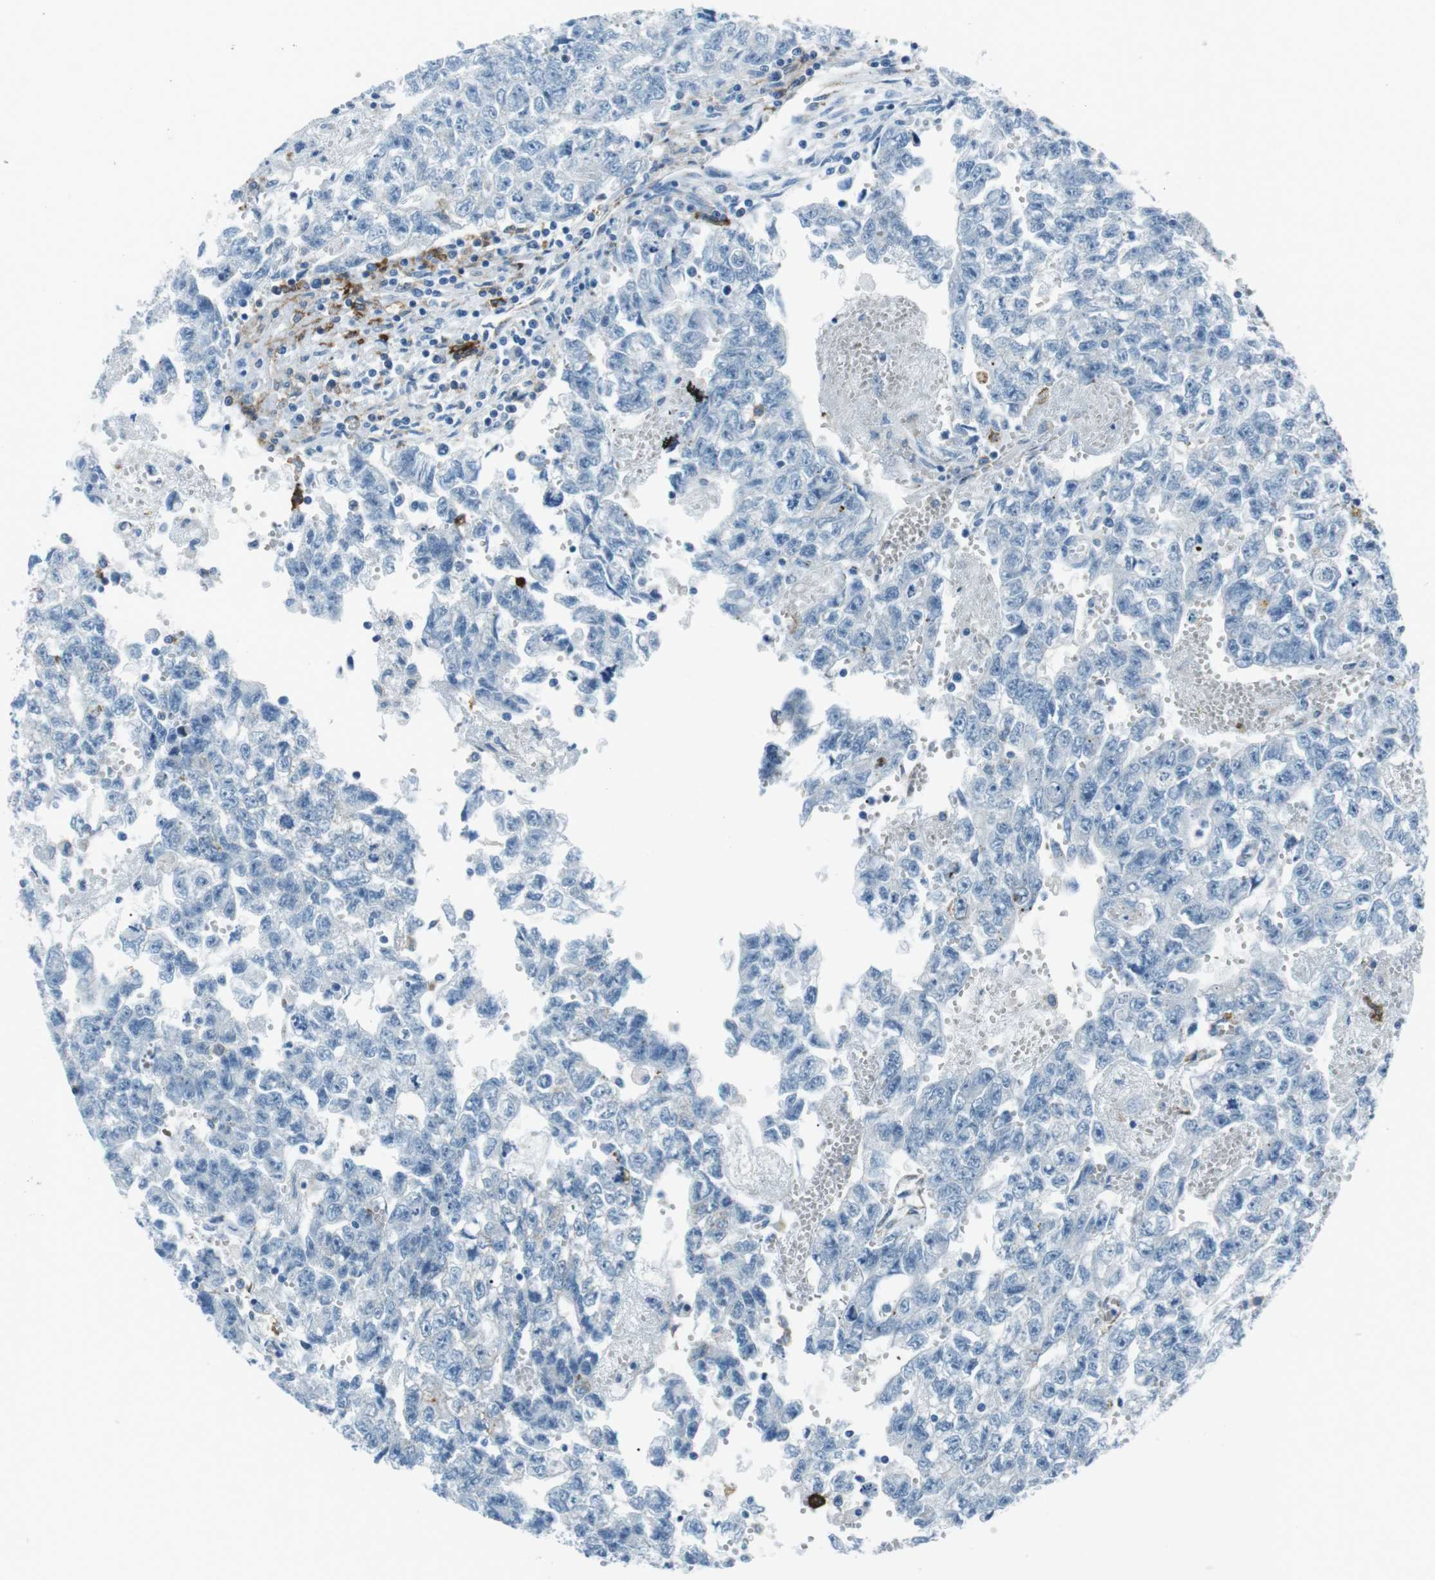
{"staining": {"intensity": "negative", "quantity": "none", "location": "none"}, "tissue": "testis cancer", "cell_type": "Tumor cells", "image_type": "cancer", "snomed": [{"axis": "morphology", "description": "Seminoma, NOS"}, {"axis": "morphology", "description": "Carcinoma, Embryonal, NOS"}, {"axis": "topography", "description": "Testis"}], "caption": "Immunohistochemistry (IHC) micrograph of neoplastic tissue: seminoma (testis) stained with DAB (3,3'-diaminobenzidine) exhibits no significant protein staining in tumor cells.", "gene": "CSF2RA", "patient": {"sex": "male", "age": 38}}